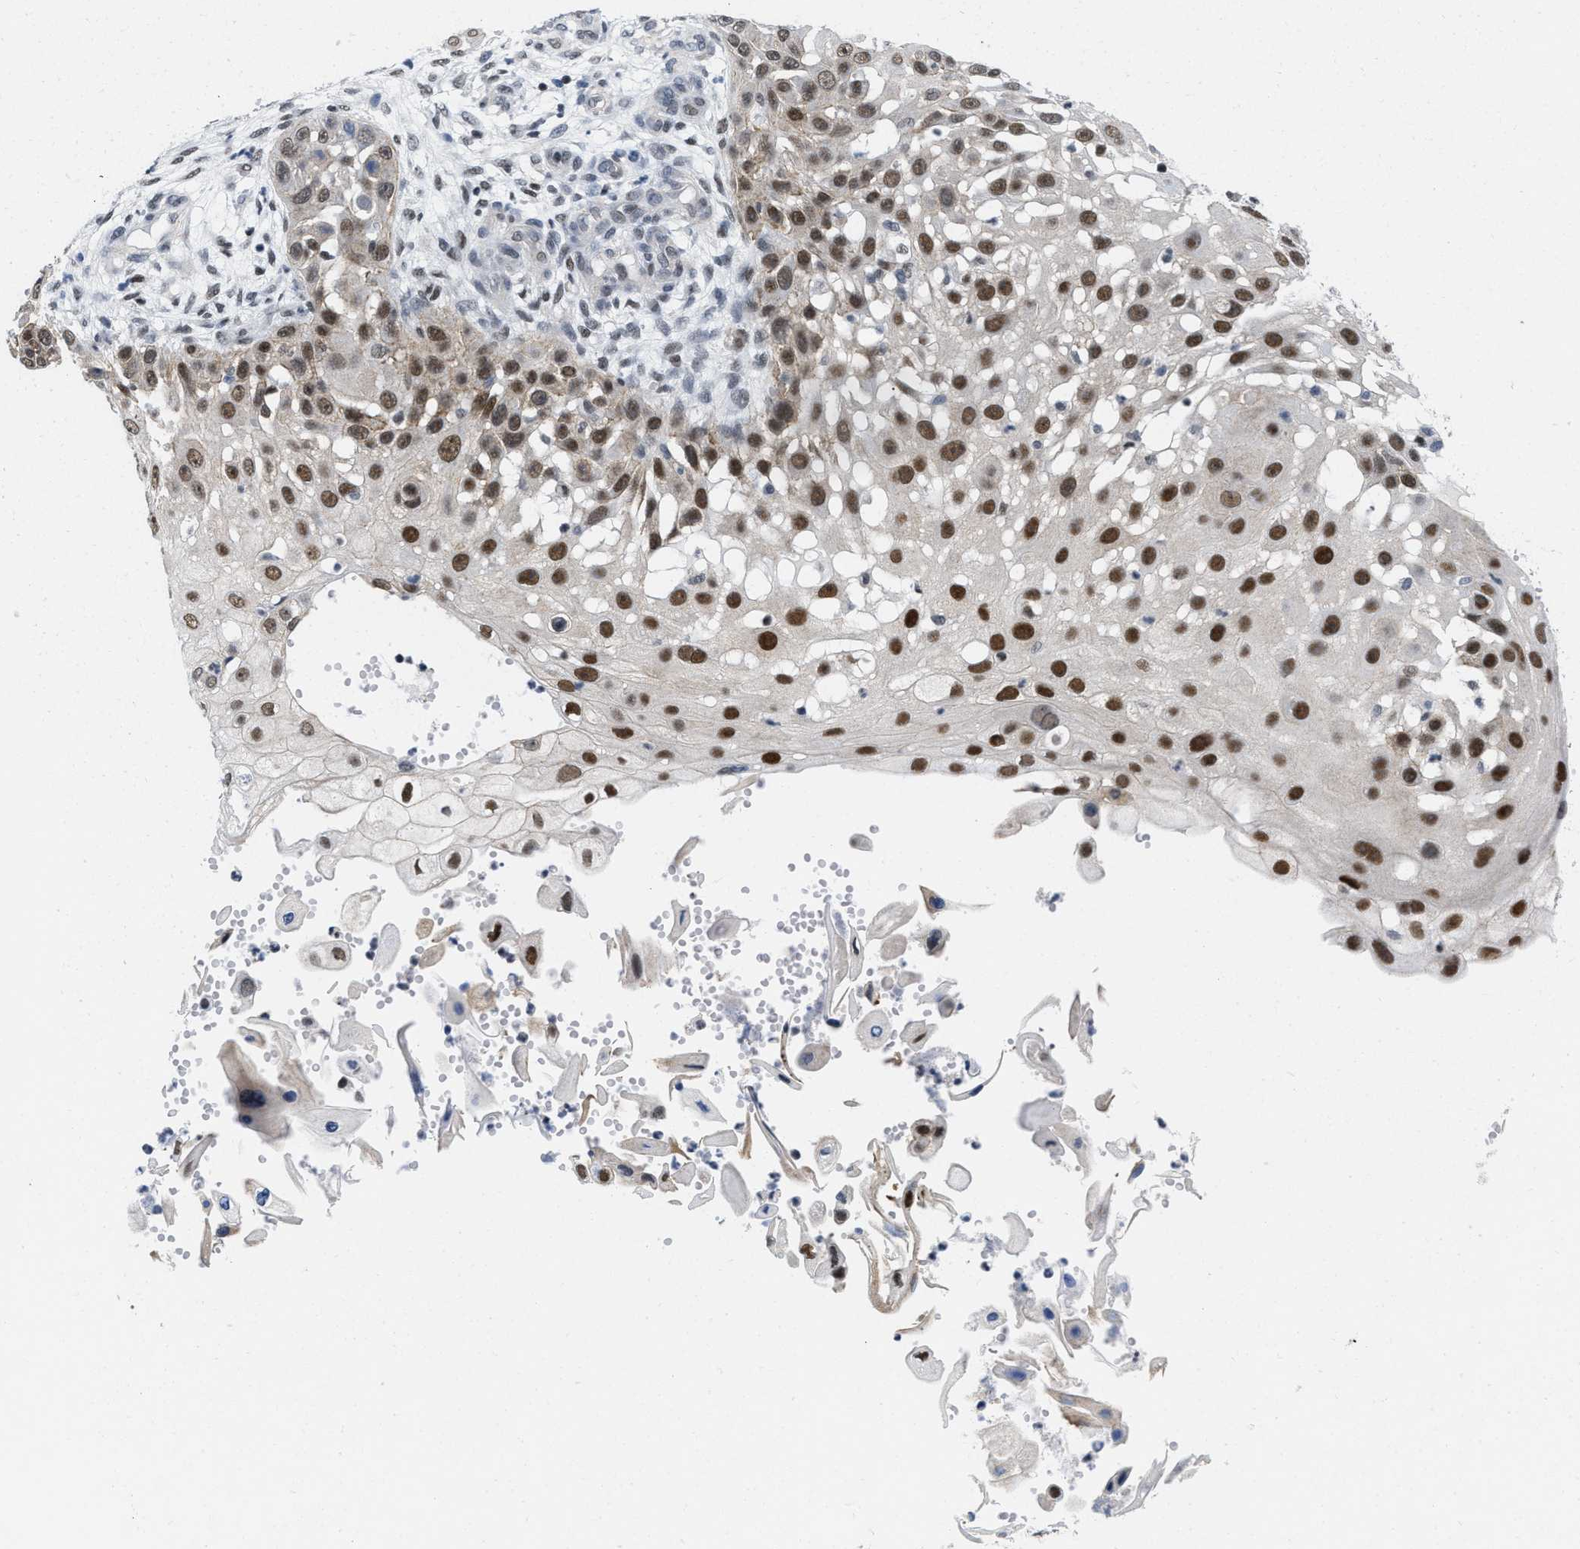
{"staining": {"intensity": "strong", "quantity": ">75%", "location": "nuclear"}, "tissue": "skin cancer", "cell_type": "Tumor cells", "image_type": "cancer", "snomed": [{"axis": "morphology", "description": "Squamous cell carcinoma, NOS"}, {"axis": "topography", "description": "Skin"}], "caption": "Immunohistochemistry (IHC) photomicrograph of neoplastic tissue: human skin cancer stained using immunohistochemistry reveals high levels of strong protein expression localized specifically in the nuclear of tumor cells, appearing as a nuclear brown color.", "gene": "MIER1", "patient": {"sex": "female", "age": 44}}